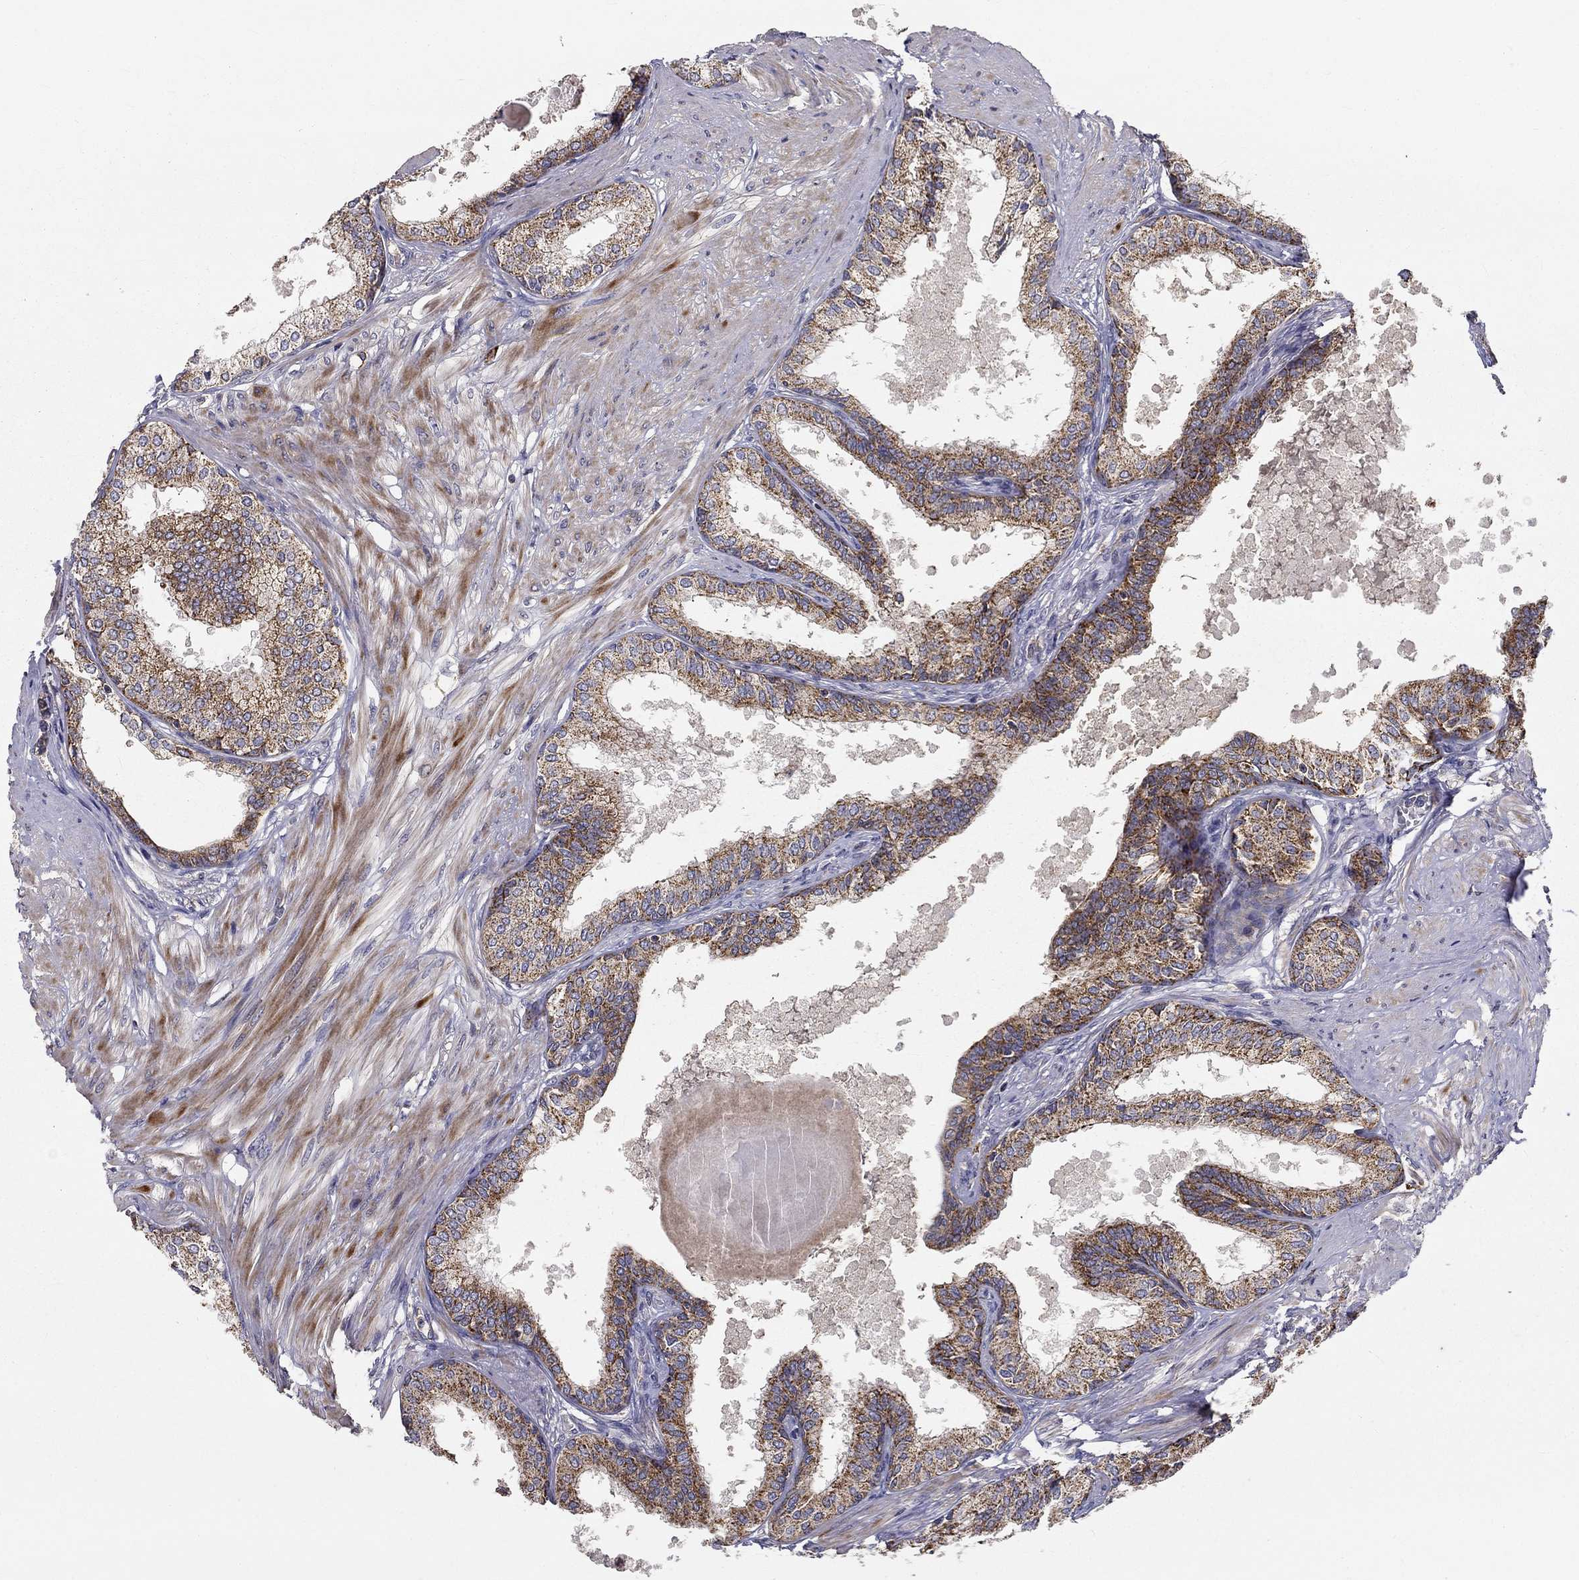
{"staining": {"intensity": "strong", "quantity": "25%-75%", "location": "cytoplasmic/membranous"}, "tissue": "prostate", "cell_type": "Glandular cells", "image_type": "normal", "snomed": [{"axis": "morphology", "description": "Normal tissue, NOS"}, {"axis": "topography", "description": "Prostate"}], "caption": "Strong cytoplasmic/membranous staining is identified in approximately 25%-75% of glandular cells in benign prostate.", "gene": "ALDH4A1", "patient": {"sex": "male", "age": 63}}